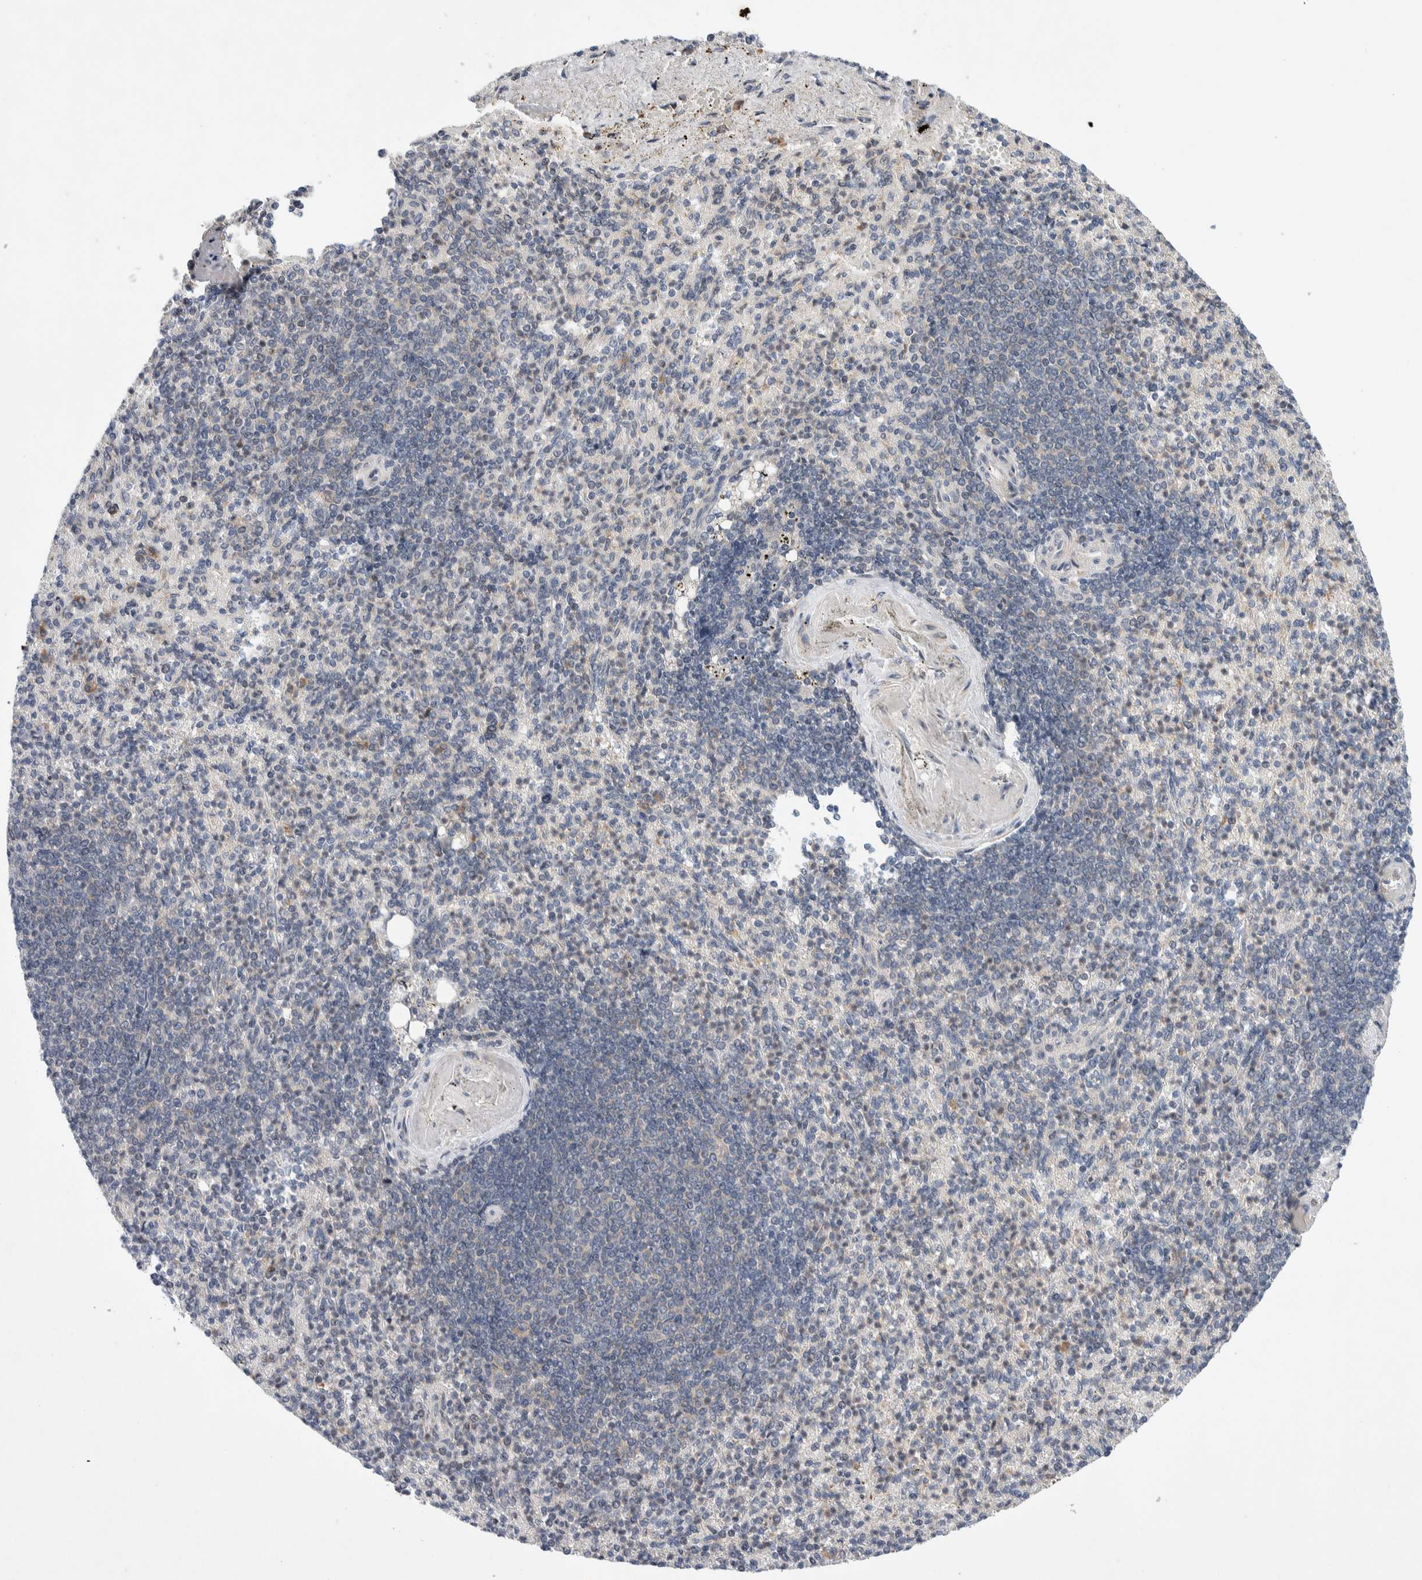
{"staining": {"intensity": "weak", "quantity": "25%-75%", "location": "cytoplasmic/membranous"}, "tissue": "spleen", "cell_type": "Cells in red pulp", "image_type": "normal", "snomed": [{"axis": "morphology", "description": "Normal tissue, NOS"}, {"axis": "topography", "description": "Spleen"}], "caption": "This is a photomicrograph of immunohistochemistry staining of unremarkable spleen, which shows weak positivity in the cytoplasmic/membranous of cells in red pulp.", "gene": "LZTS1", "patient": {"sex": "female", "age": 74}}